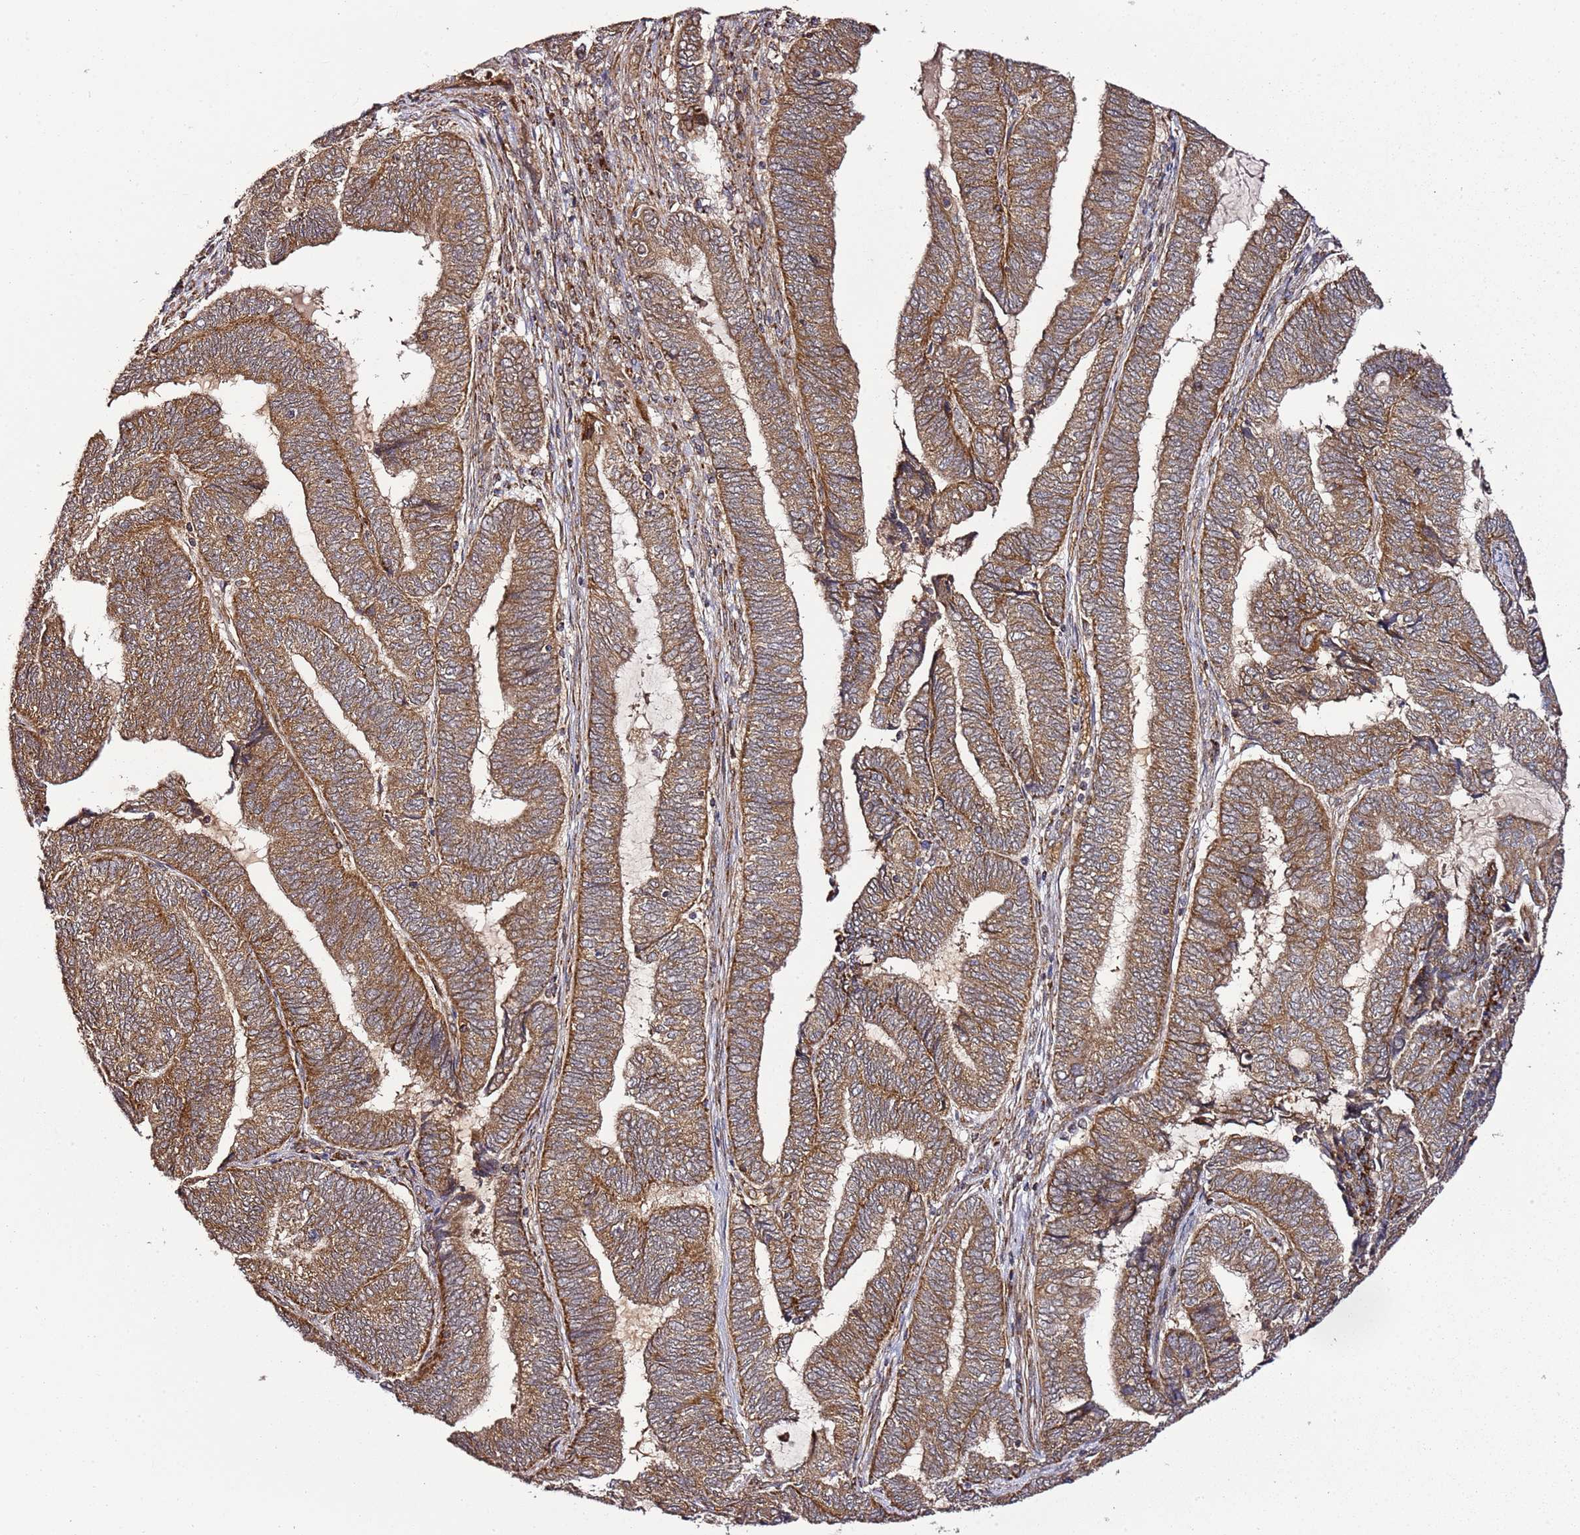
{"staining": {"intensity": "strong", "quantity": ">75%", "location": "cytoplasmic/membranous"}, "tissue": "endometrial cancer", "cell_type": "Tumor cells", "image_type": "cancer", "snomed": [{"axis": "morphology", "description": "Adenocarcinoma, NOS"}, {"axis": "topography", "description": "Uterus"}, {"axis": "topography", "description": "Endometrium"}], "caption": "Immunohistochemistry (IHC) photomicrograph of endometrial cancer stained for a protein (brown), which exhibits high levels of strong cytoplasmic/membranous expression in about >75% of tumor cells.", "gene": "TM2D2", "patient": {"sex": "female", "age": 70}}